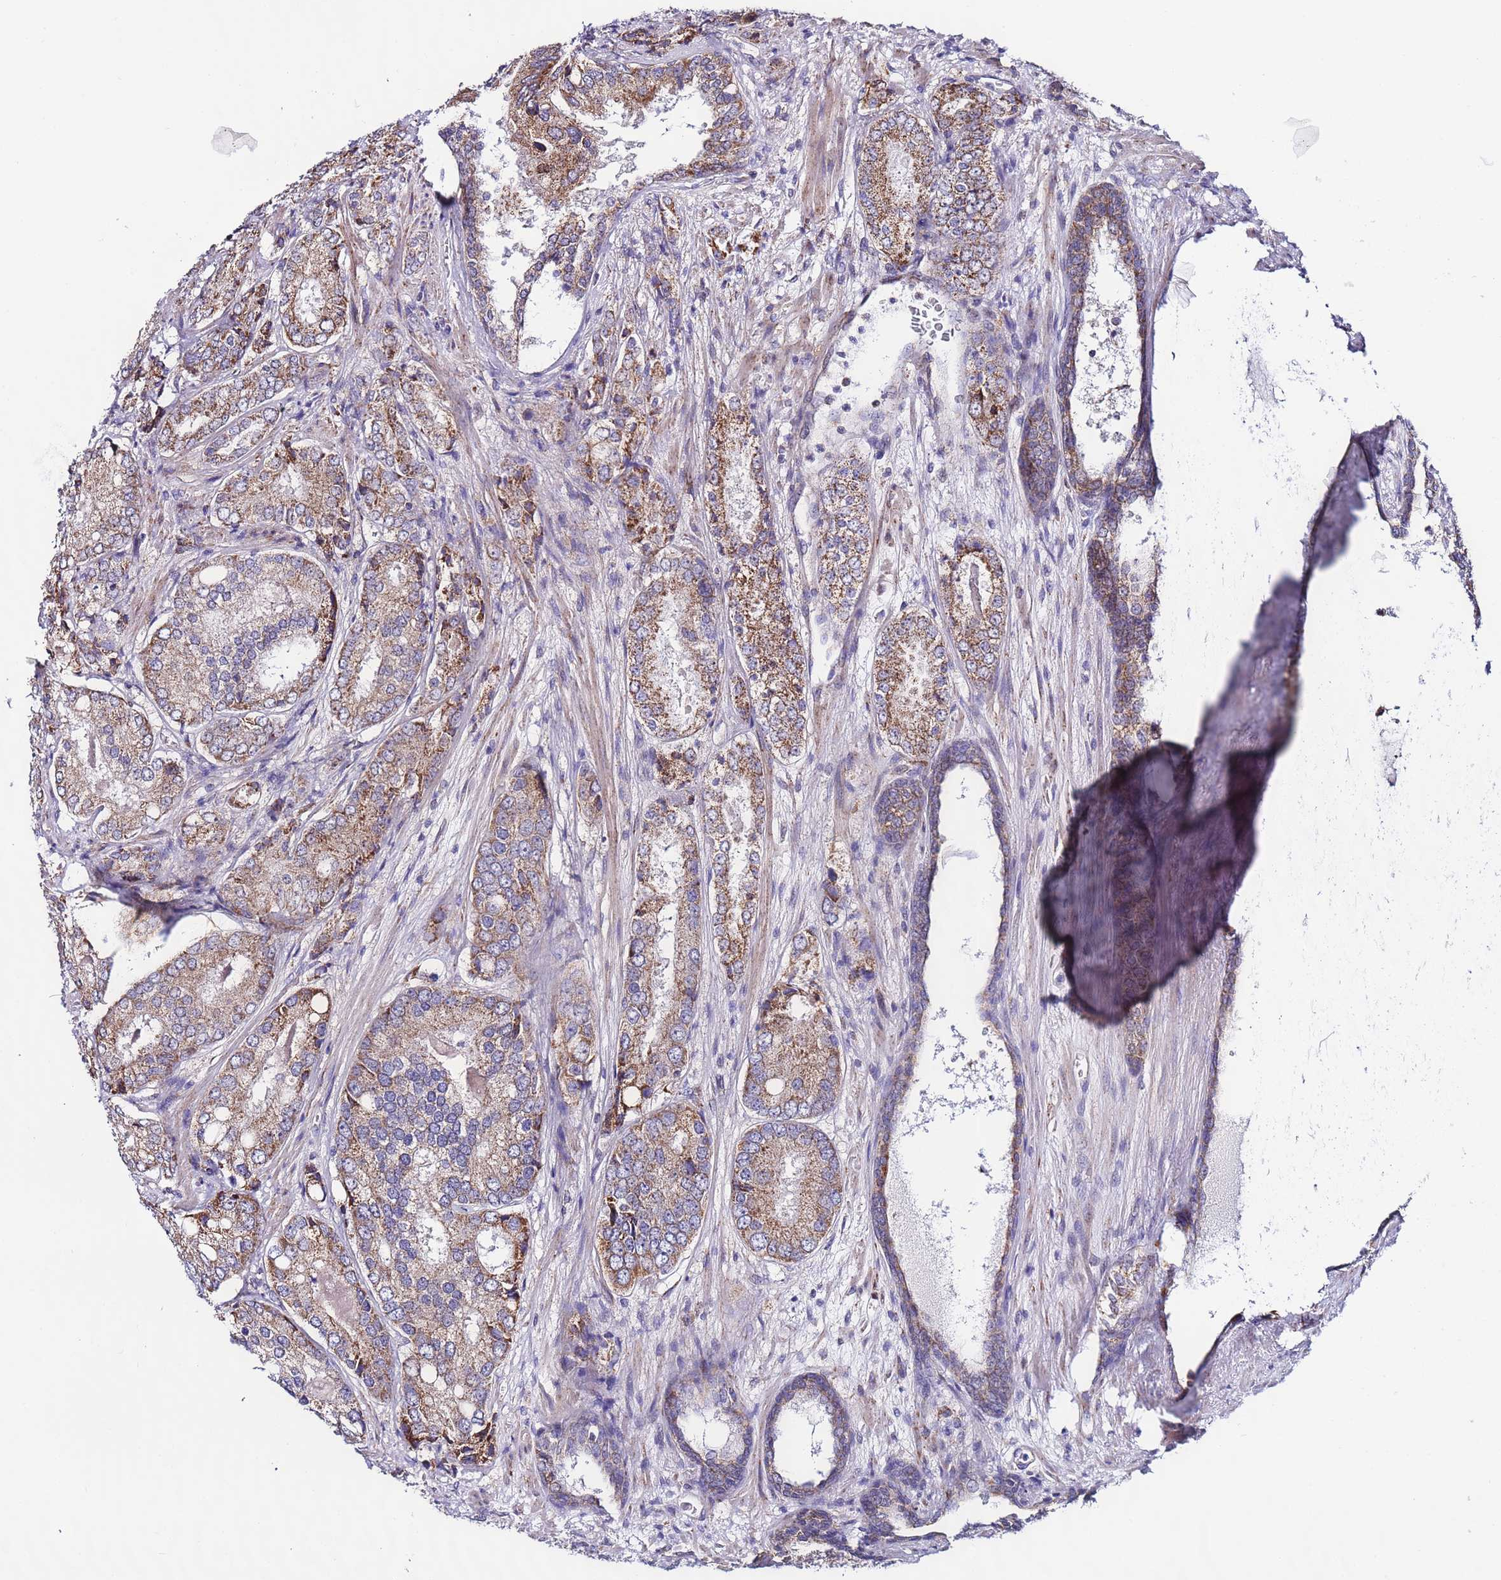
{"staining": {"intensity": "moderate", "quantity": ">75%", "location": "cytoplasmic/membranous"}, "tissue": "prostate cancer", "cell_type": "Tumor cells", "image_type": "cancer", "snomed": [{"axis": "morphology", "description": "Adenocarcinoma, High grade"}, {"axis": "topography", "description": "Prostate"}], "caption": "High-grade adenocarcinoma (prostate) stained with a brown dye shows moderate cytoplasmic/membranous positive expression in approximately >75% of tumor cells.", "gene": "UEVLD", "patient": {"sex": "male", "age": 63}}